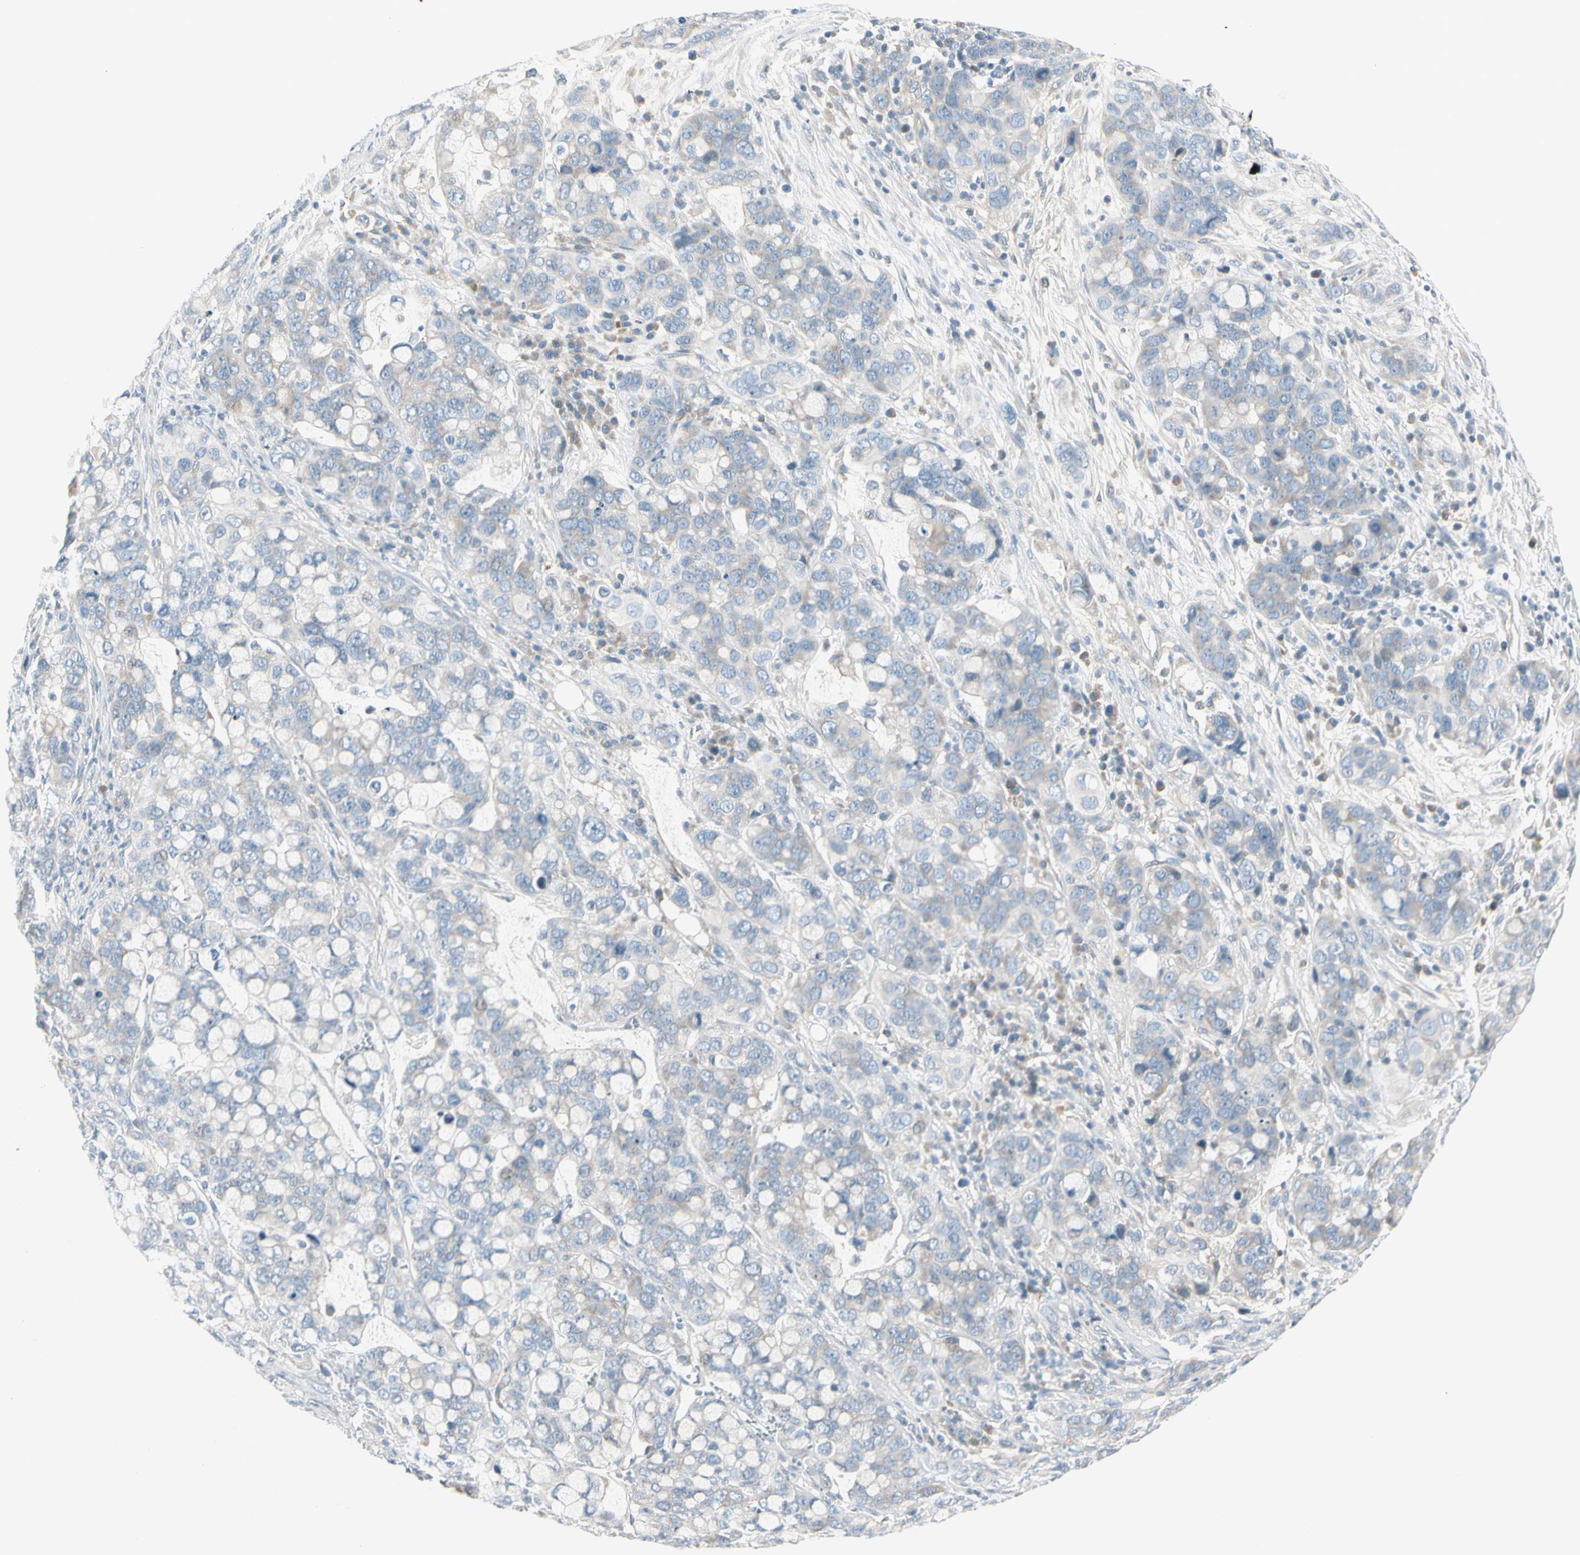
{"staining": {"intensity": "weak", "quantity": "<25%", "location": "cytoplasmic/membranous"}, "tissue": "stomach cancer", "cell_type": "Tumor cells", "image_type": "cancer", "snomed": [{"axis": "morphology", "description": "Adenocarcinoma, NOS"}, {"axis": "topography", "description": "Stomach, lower"}], "caption": "The histopathology image reveals no staining of tumor cells in stomach cancer (adenocarcinoma).", "gene": "CYP2E1", "patient": {"sex": "male", "age": 84}}